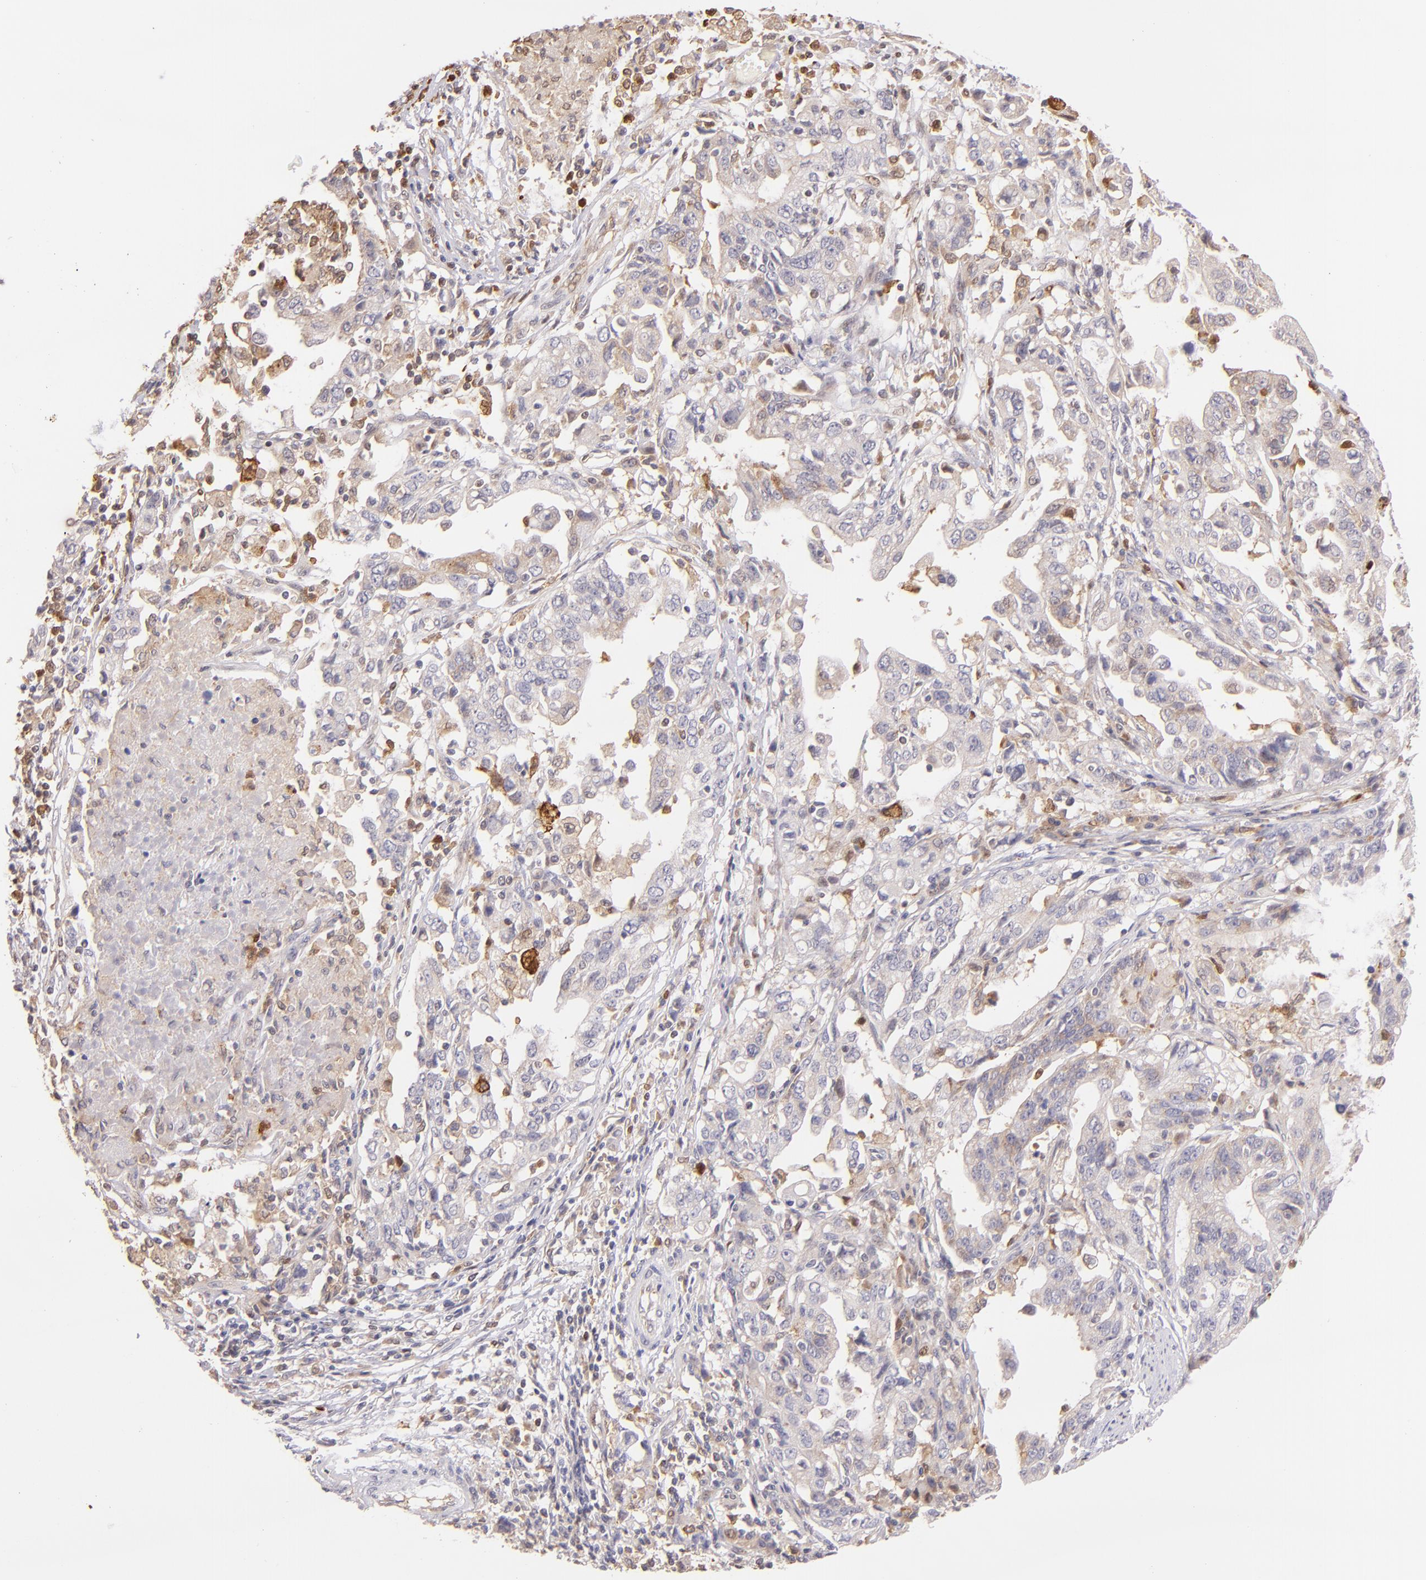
{"staining": {"intensity": "weak", "quantity": ">75%", "location": "cytoplasmic/membranous"}, "tissue": "stomach cancer", "cell_type": "Tumor cells", "image_type": "cancer", "snomed": [{"axis": "morphology", "description": "Adenocarcinoma, NOS"}, {"axis": "topography", "description": "Stomach, upper"}], "caption": "IHC image of neoplastic tissue: human stomach adenocarcinoma stained using immunohistochemistry shows low levels of weak protein expression localized specifically in the cytoplasmic/membranous of tumor cells, appearing as a cytoplasmic/membranous brown color.", "gene": "BTK", "patient": {"sex": "female", "age": 50}}